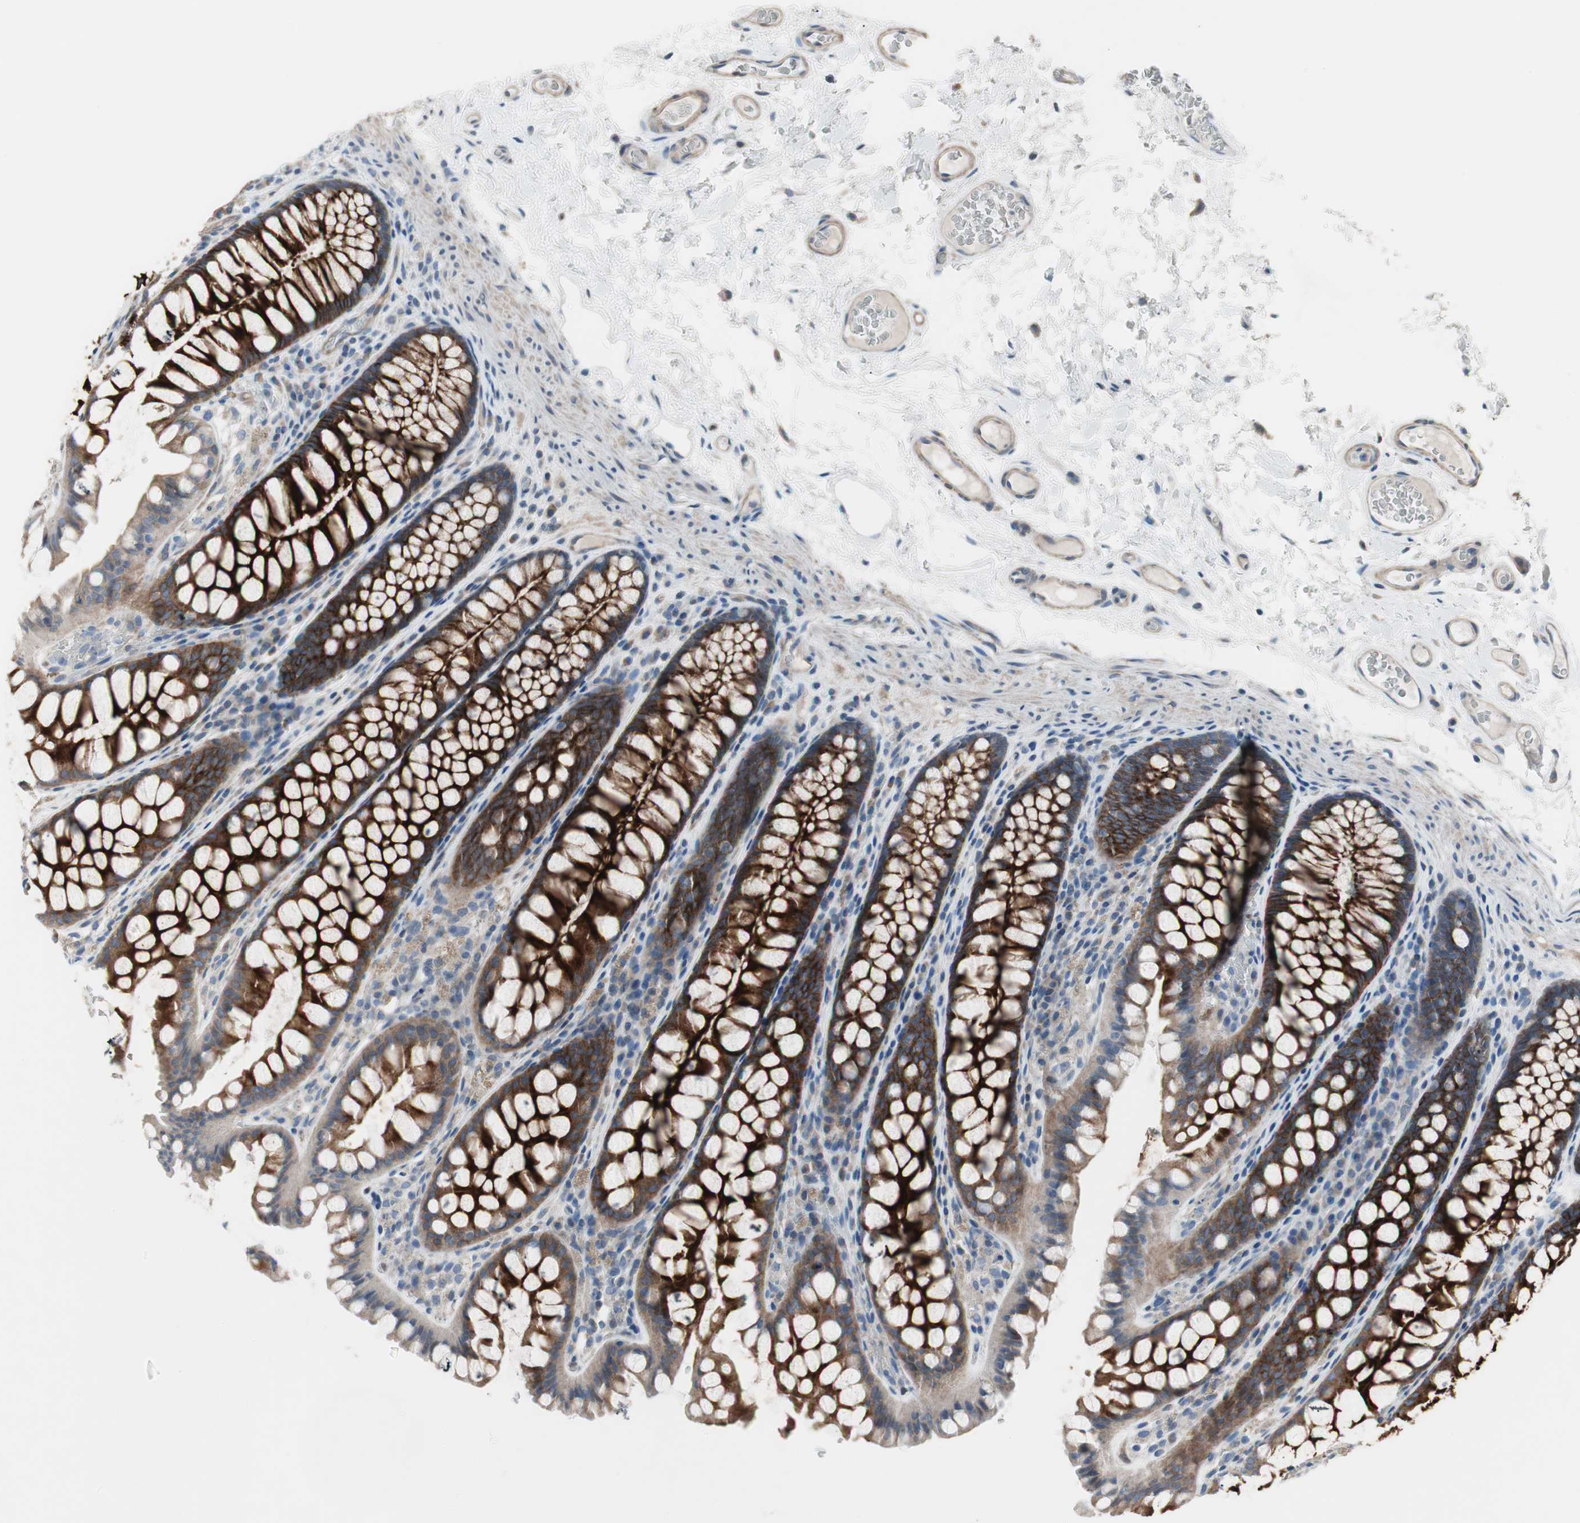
{"staining": {"intensity": "weak", "quantity": ">75%", "location": "cytoplasmic/membranous"}, "tissue": "colon", "cell_type": "Endothelial cells", "image_type": "normal", "snomed": [{"axis": "morphology", "description": "Normal tissue, NOS"}, {"axis": "topography", "description": "Colon"}], "caption": "Immunohistochemistry (DAB (3,3'-diaminobenzidine)) staining of normal human colon exhibits weak cytoplasmic/membranous protein expression in approximately >75% of endothelial cells. Using DAB (brown) and hematoxylin (blue) stains, captured at high magnification using brightfield microscopy.", "gene": "PIGR", "patient": {"sex": "female", "age": 55}}